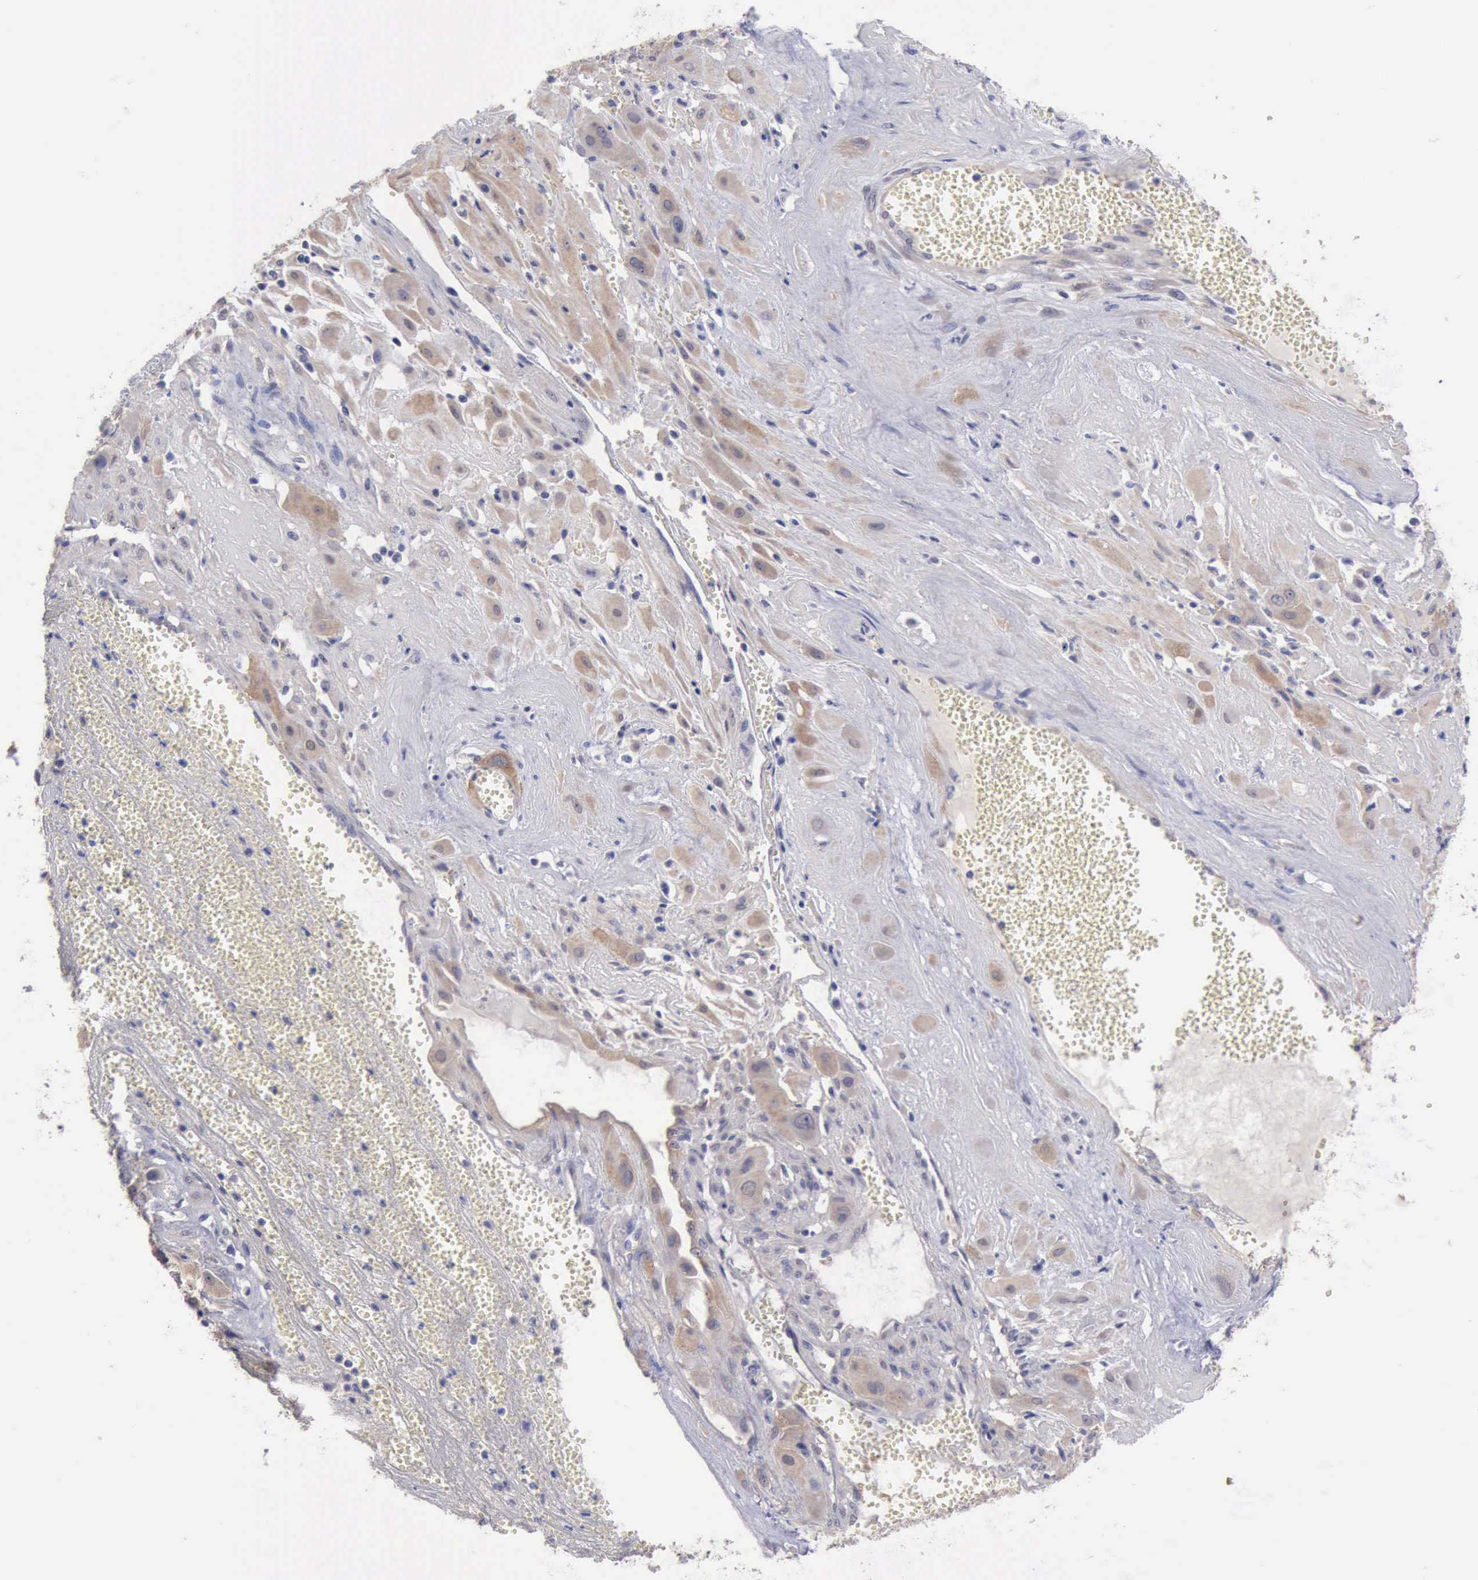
{"staining": {"intensity": "weak", "quantity": ">75%", "location": "cytoplasmic/membranous"}, "tissue": "cervical cancer", "cell_type": "Tumor cells", "image_type": "cancer", "snomed": [{"axis": "morphology", "description": "Squamous cell carcinoma, NOS"}, {"axis": "topography", "description": "Cervix"}], "caption": "The photomicrograph shows staining of cervical cancer (squamous cell carcinoma), revealing weak cytoplasmic/membranous protein staining (brown color) within tumor cells.", "gene": "PHKA1", "patient": {"sex": "female", "age": 34}}